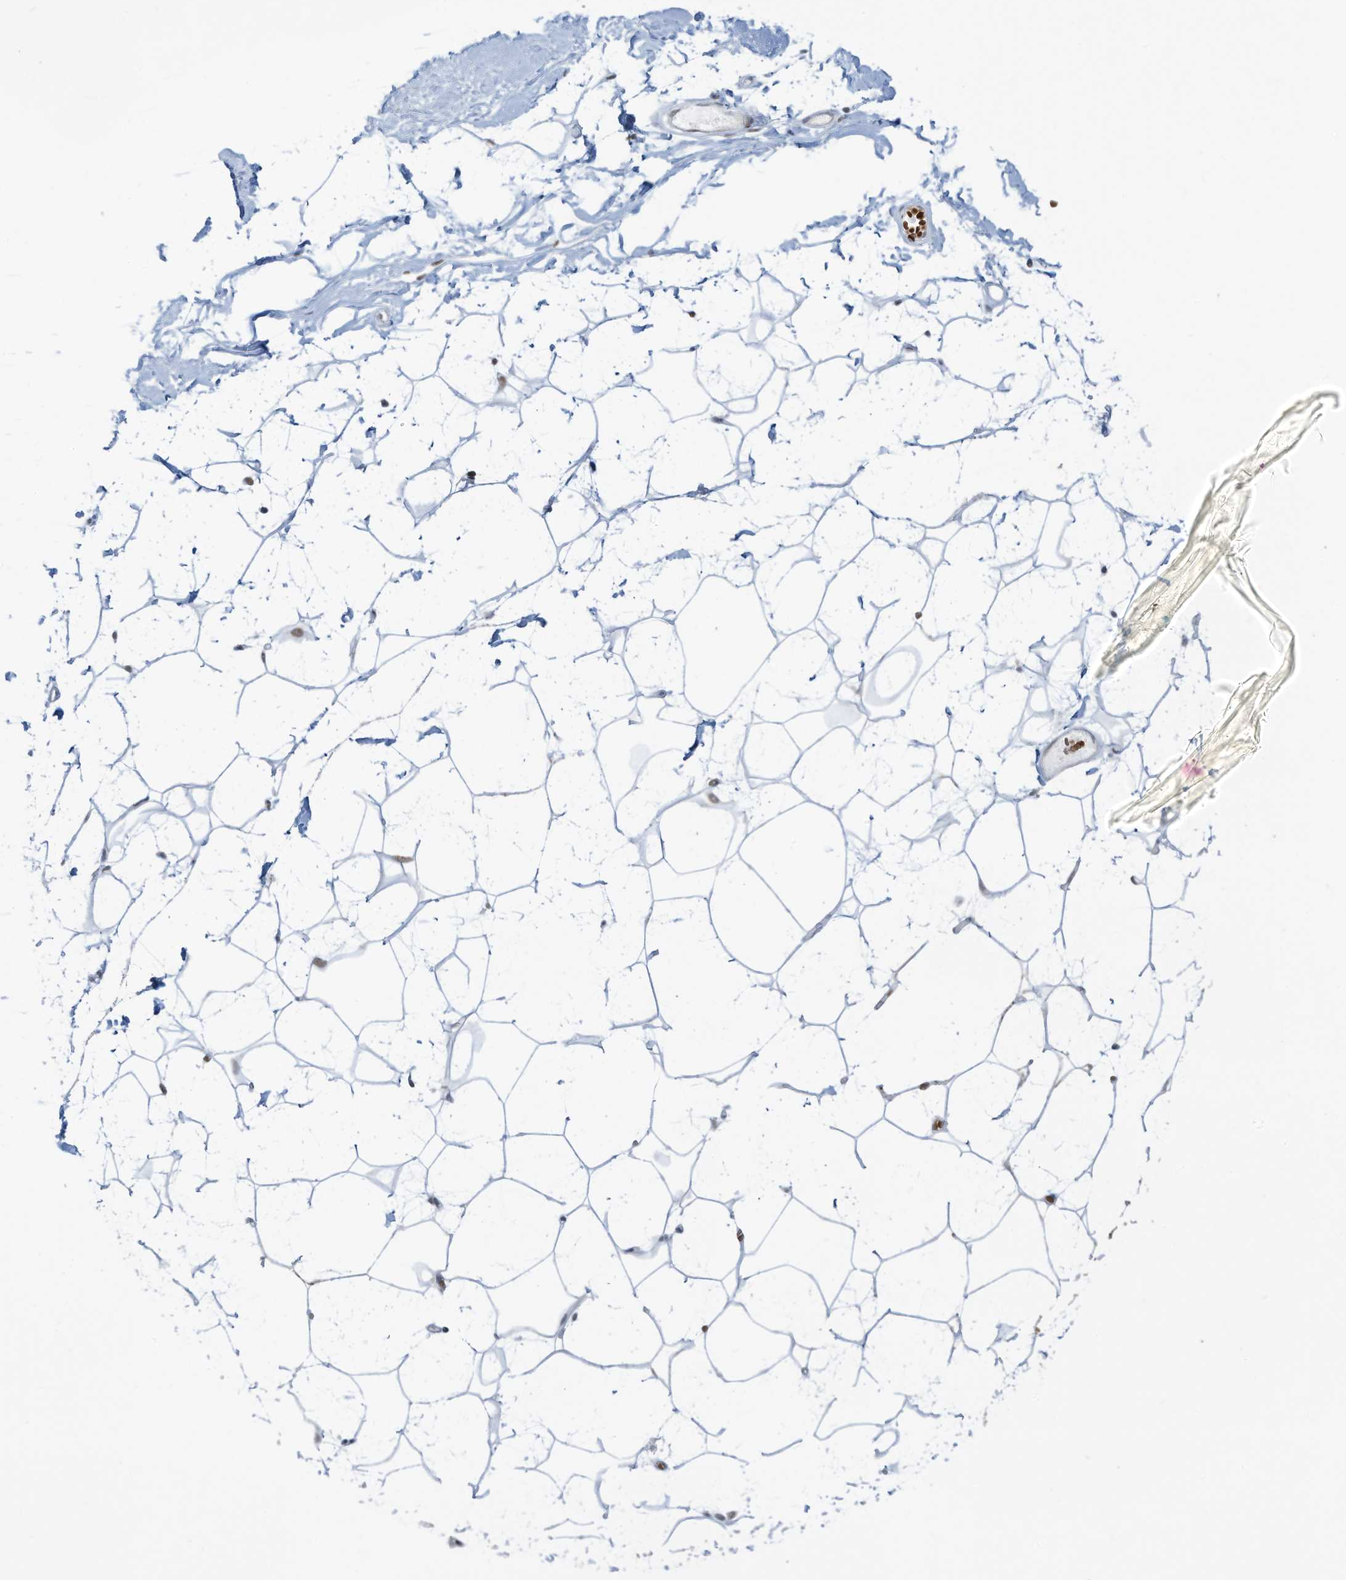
{"staining": {"intensity": "moderate", "quantity": "<25%", "location": "nuclear"}, "tissue": "breast", "cell_type": "Adipocytes", "image_type": "normal", "snomed": [{"axis": "morphology", "description": "Normal tissue, NOS"}, {"axis": "topography", "description": "Breast"}], "caption": "This is an image of IHC staining of normal breast, which shows moderate expression in the nuclear of adipocytes.", "gene": "ECT2L", "patient": {"sex": "female", "age": 26}}